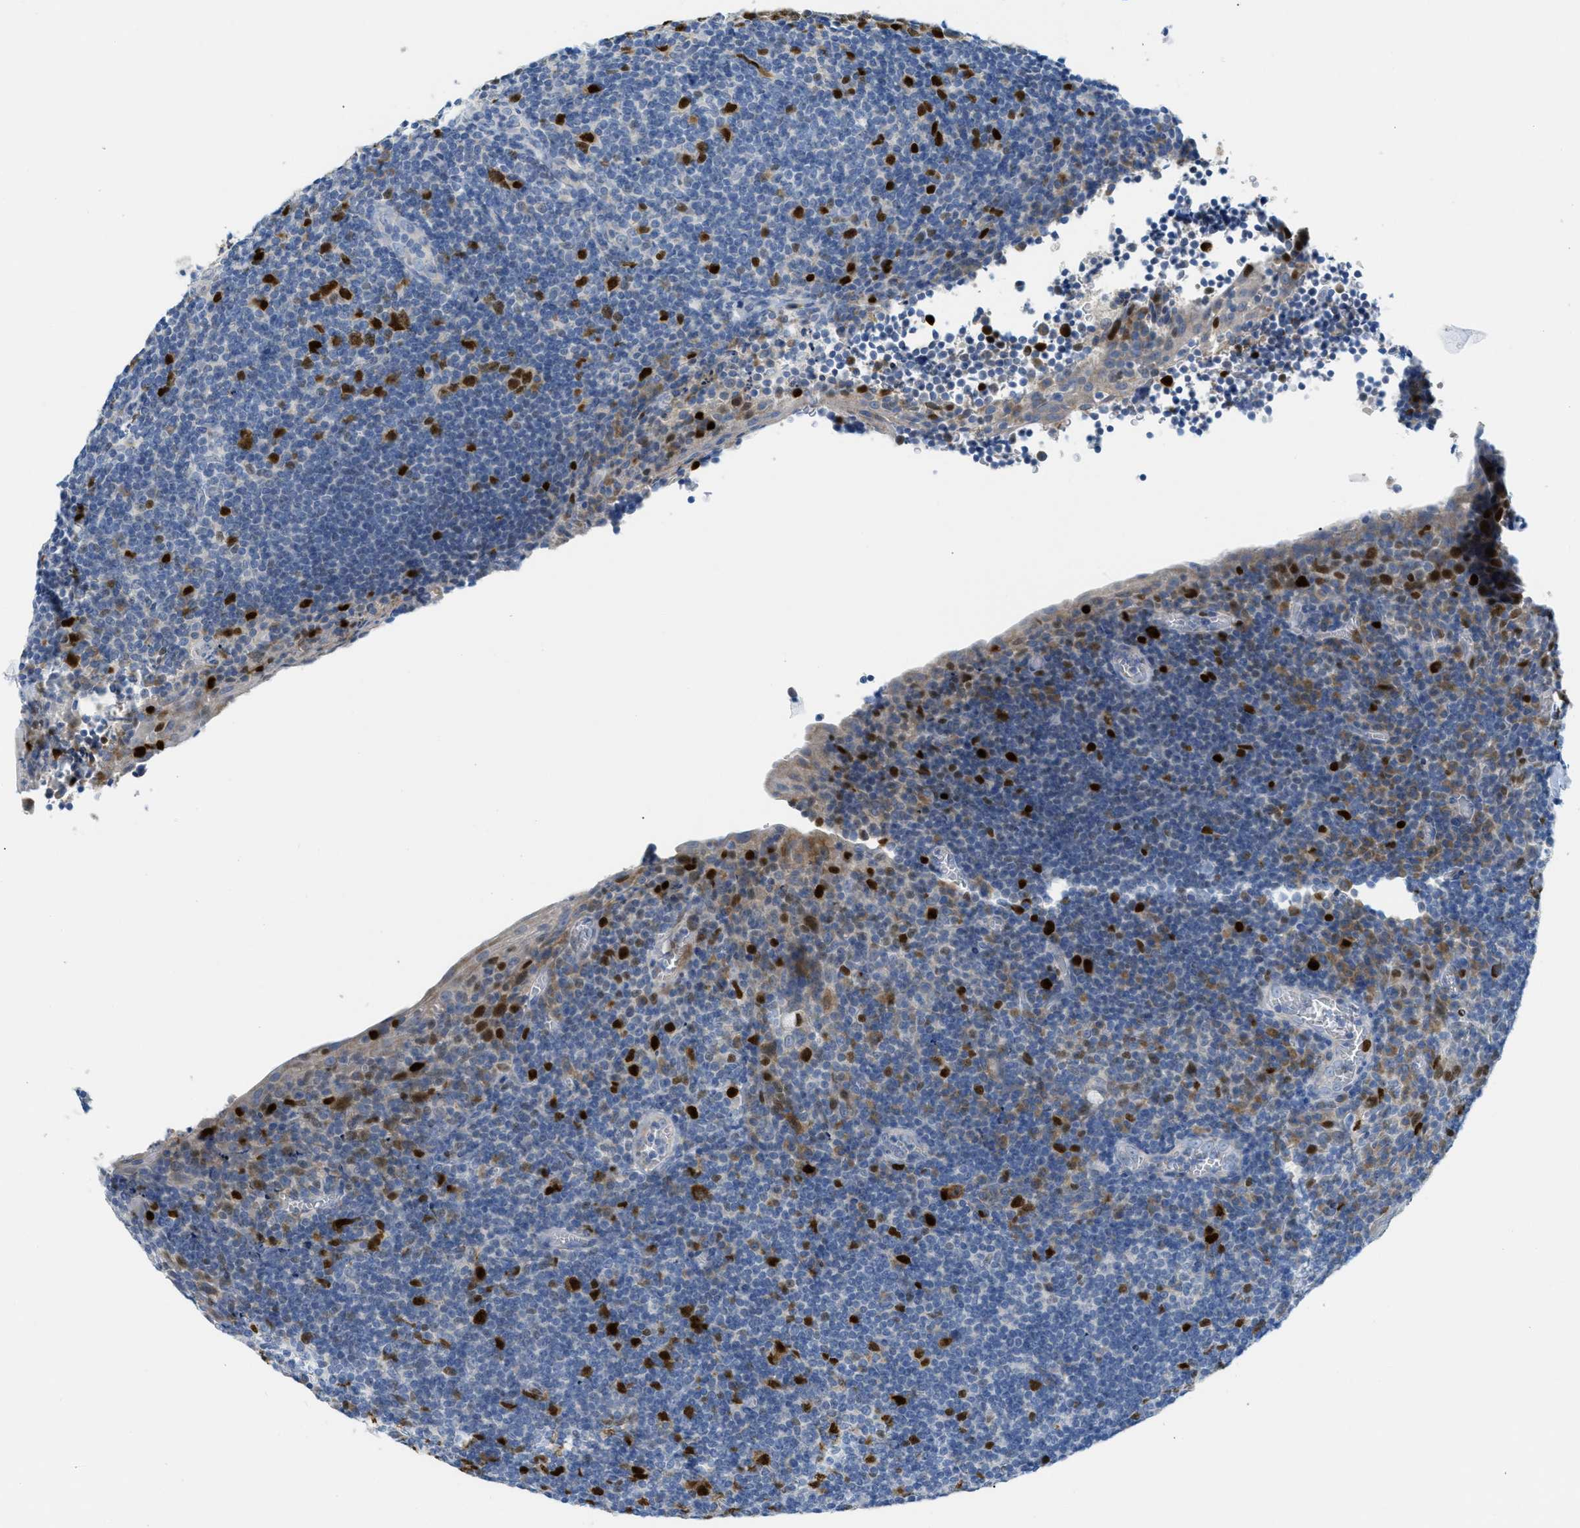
{"staining": {"intensity": "strong", "quantity": ">75%", "location": "nuclear"}, "tissue": "tonsil", "cell_type": "Germinal center cells", "image_type": "normal", "snomed": [{"axis": "morphology", "description": "Normal tissue, NOS"}, {"axis": "topography", "description": "Tonsil"}], "caption": "High-power microscopy captured an immunohistochemistry micrograph of unremarkable tonsil, revealing strong nuclear staining in about >75% of germinal center cells. The staining was performed using DAB (3,3'-diaminobenzidine) to visualize the protein expression in brown, while the nuclei were stained in blue with hematoxylin (Magnification: 20x).", "gene": "ORC6", "patient": {"sex": "male", "age": 37}}